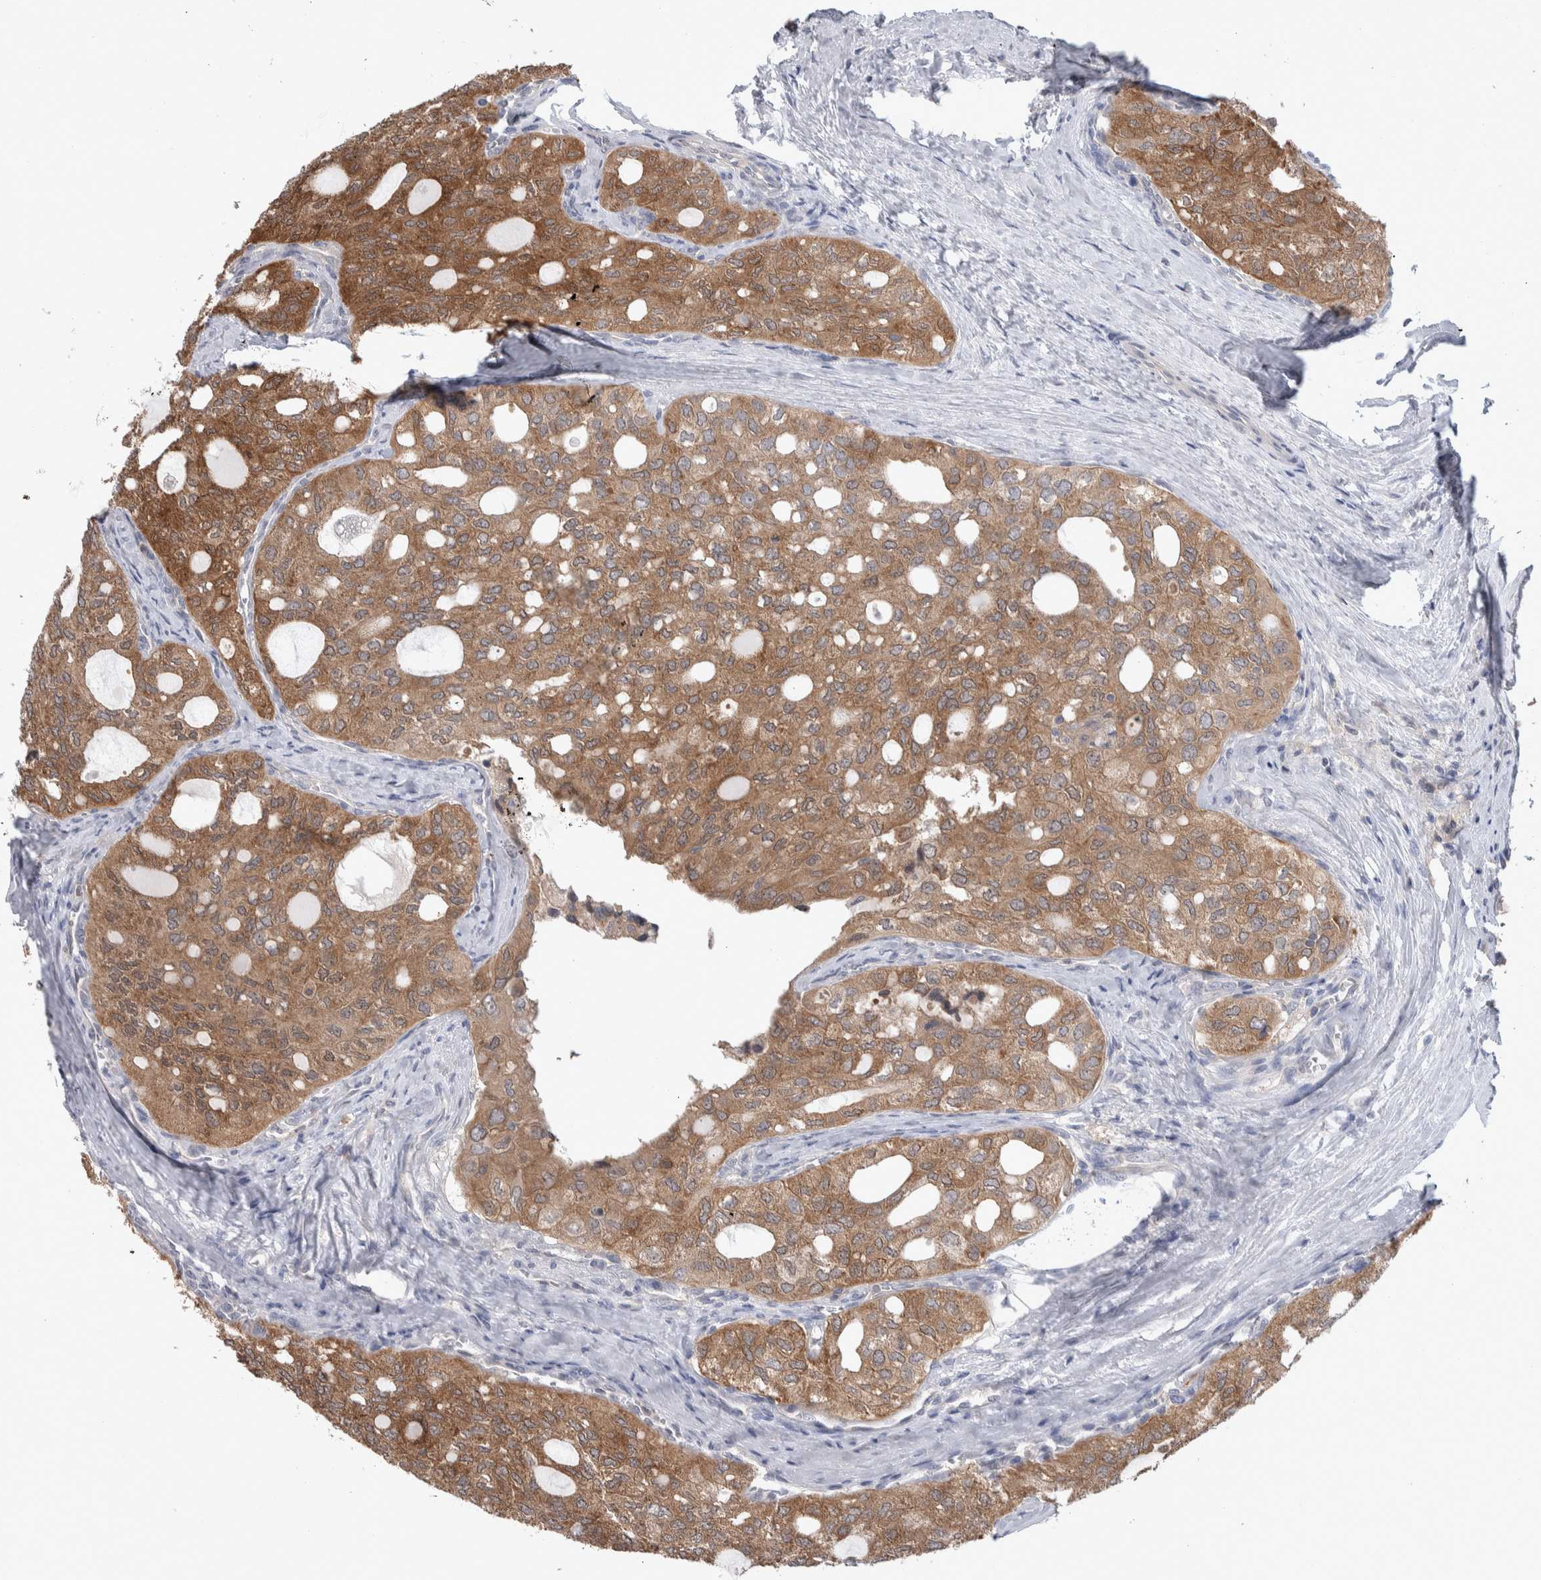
{"staining": {"intensity": "moderate", "quantity": ">75%", "location": "cytoplasmic/membranous"}, "tissue": "thyroid cancer", "cell_type": "Tumor cells", "image_type": "cancer", "snomed": [{"axis": "morphology", "description": "Follicular adenoma carcinoma, NOS"}, {"axis": "topography", "description": "Thyroid gland"}], "caption": "This photomicrograph demonstrates immunohistochemistry staining of thyroid follicular adenoma carcinoma, with medium moderate cytoplasmic/membranous expression in approximately >75% of tumor cells.", "gene": "HTATIP2", "patient": {"sex": "male", "age": 75}}